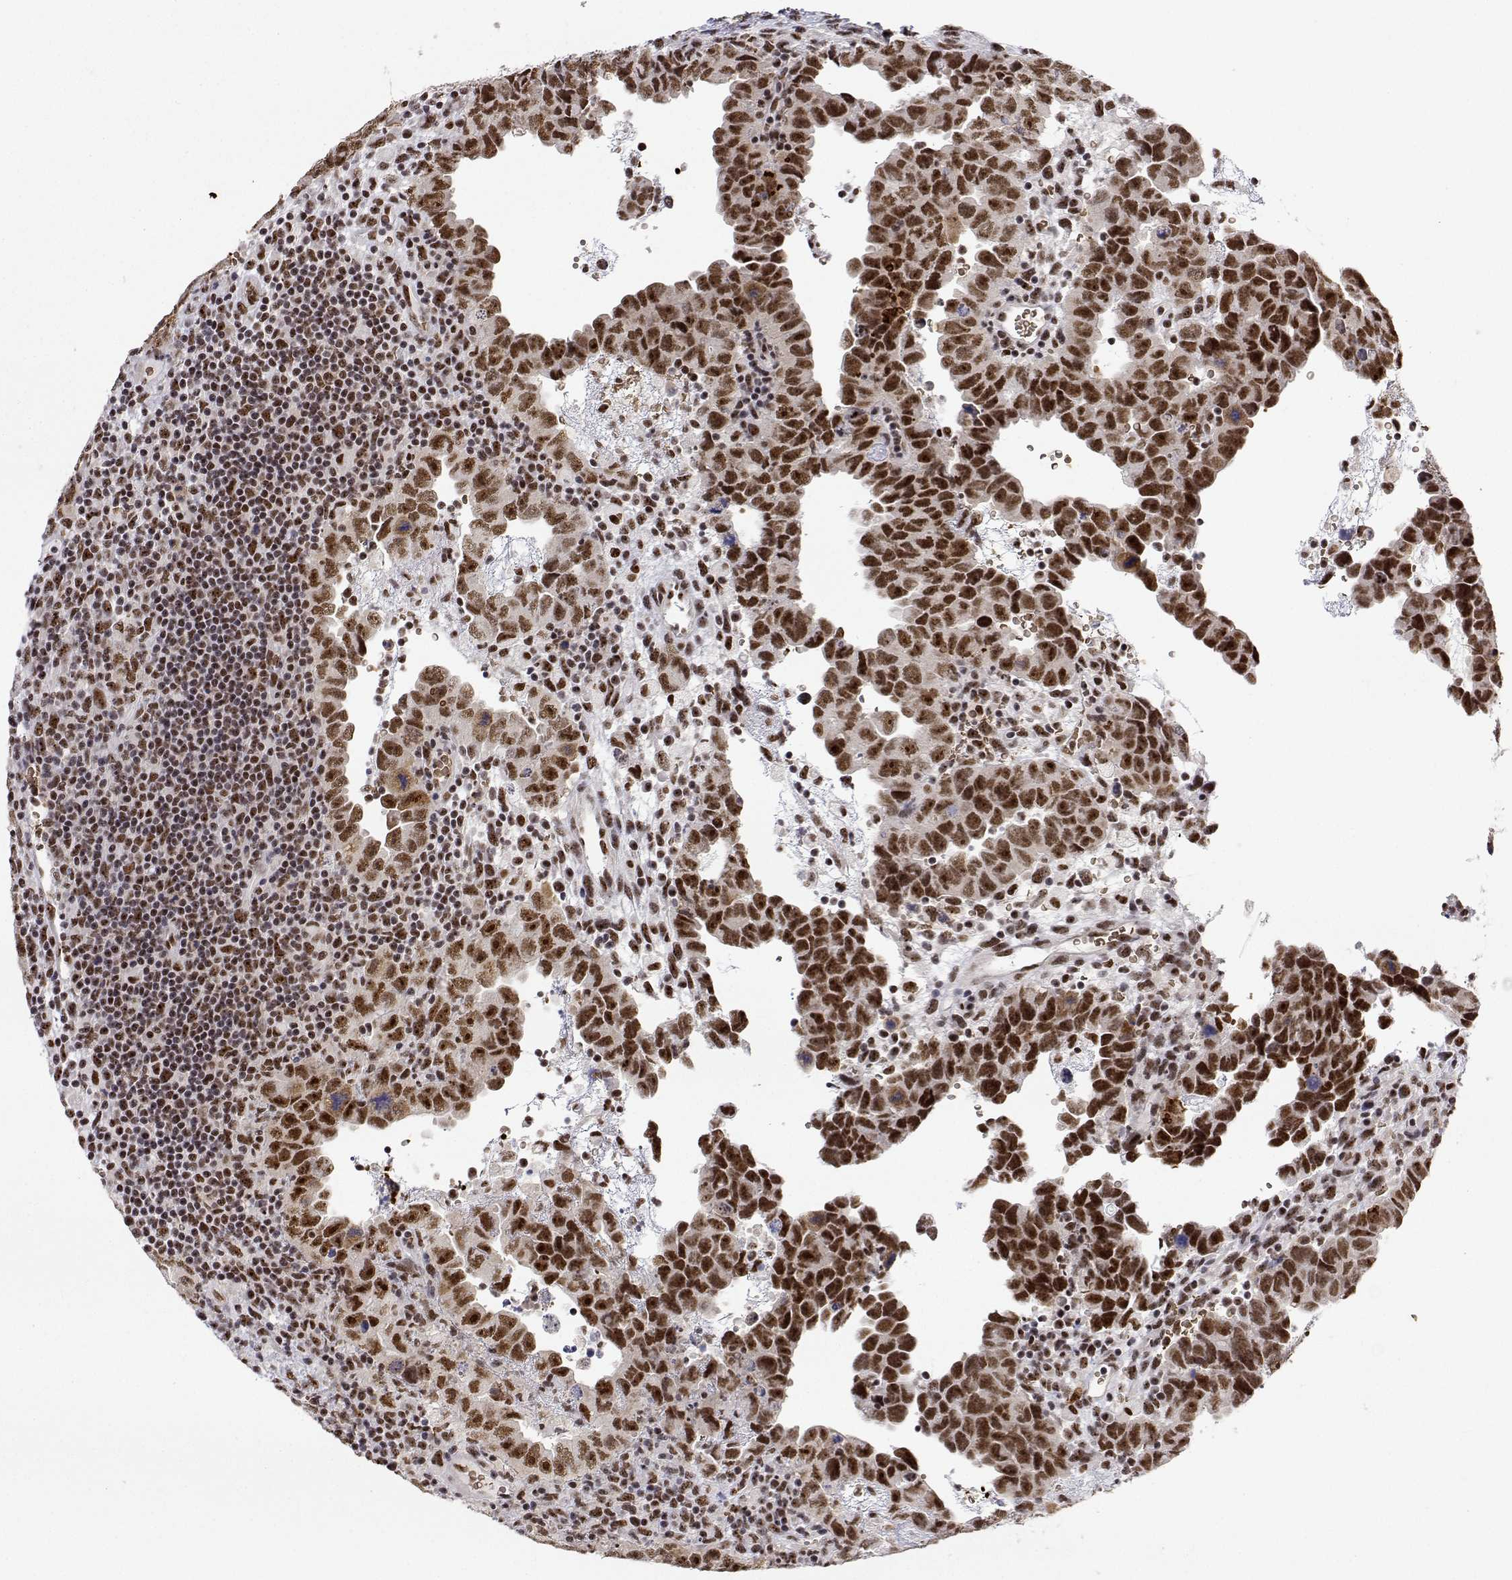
{"staining": {"intensity": "strong", "quantity": ">75%", "location": "nuclear"}, "tissue": "testis cancer", "cell_type": "Tumor cells", "image_type": "cancer", "snomed": [{"axis": "morphology", "description": "Carcinoma, Embryonal, NOS"}, {"axis": "topography", "description": "Testis"}], "caption": "Immunohistochemical staining of testis embryonal carcinoma shows high levels of strong nuclear protein expression in about >75% of tumor cells.", "gene": "ADAR", "patient": {"sex": "male", "age": 24}}